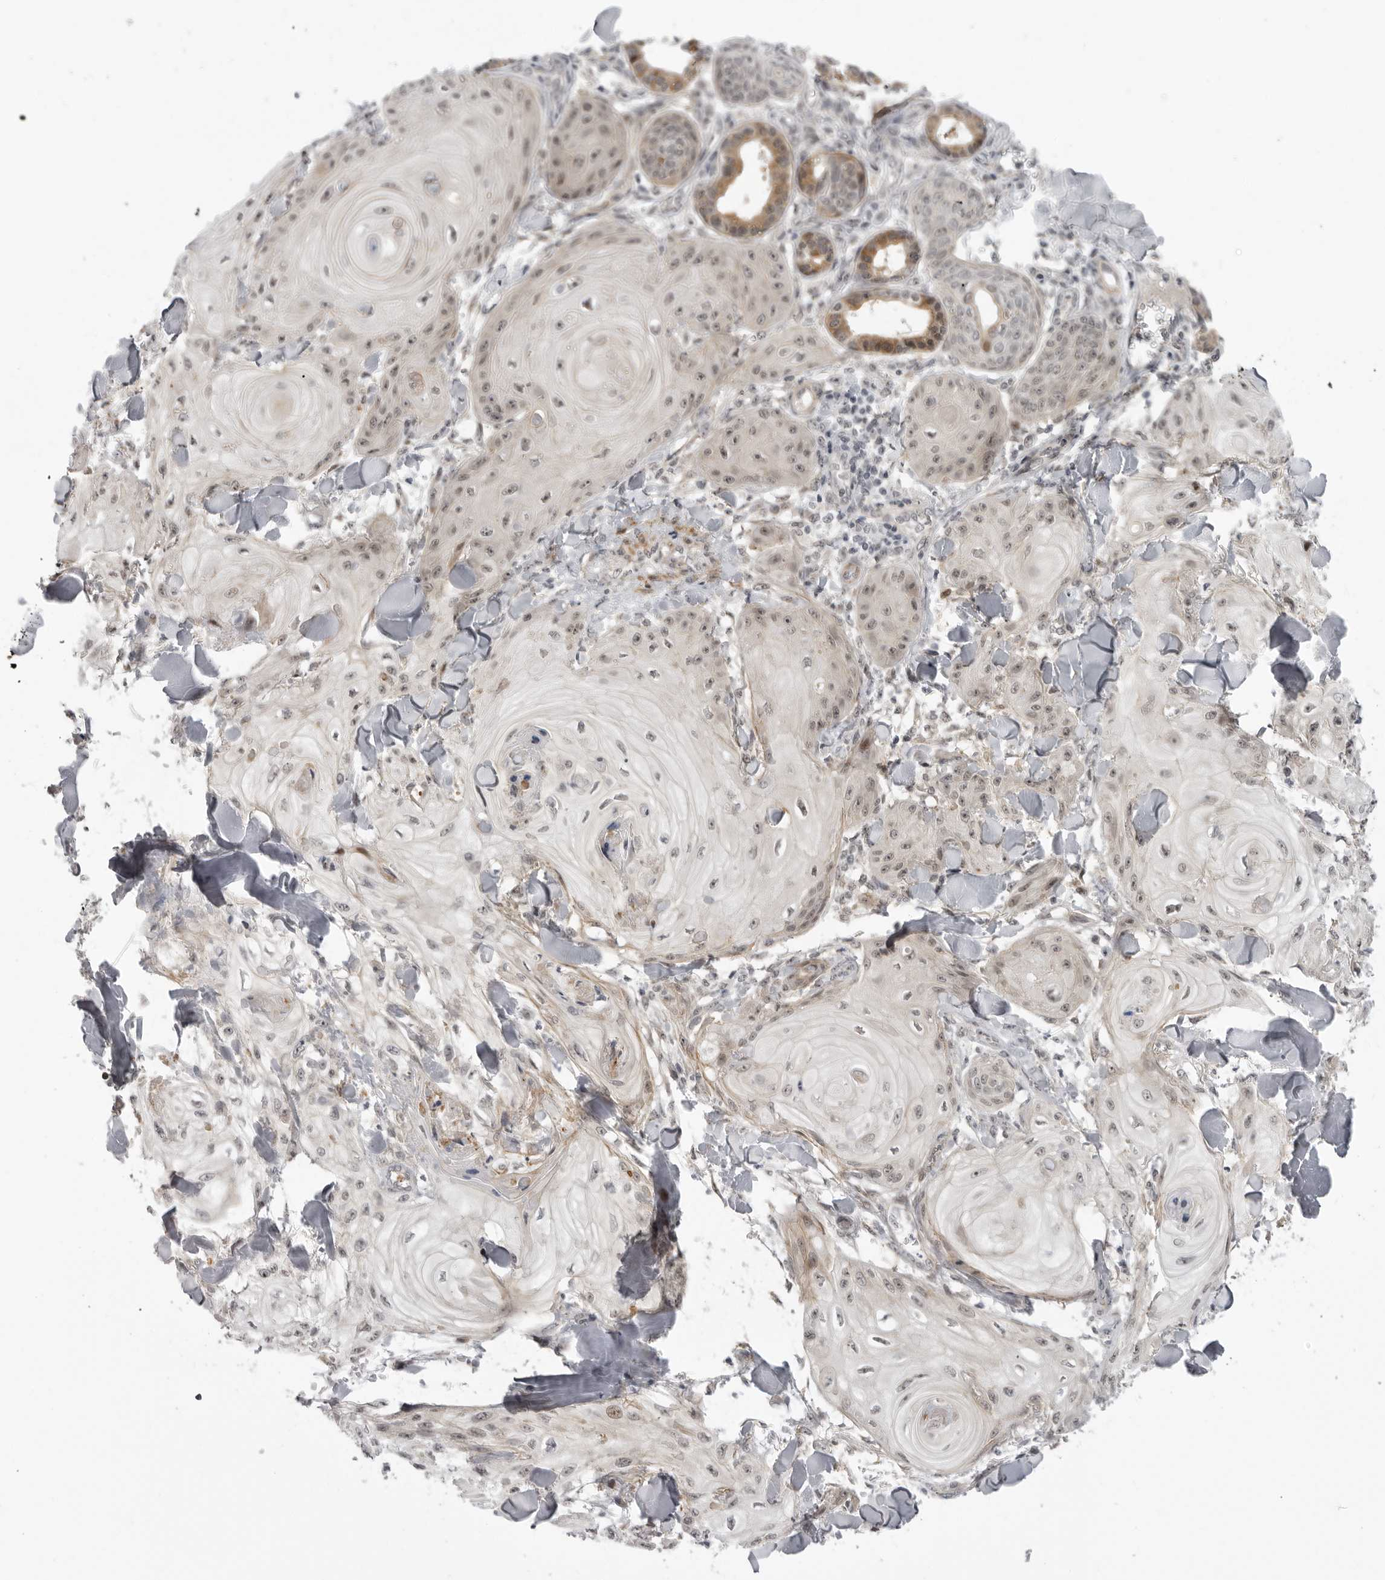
{"staining": {"intensity": "weak", "quantity": ">75%", "location": "nuclear"}, "tissue": "skin cancer", "cell_type": "Tumor cells", "image_type": "cancer", "snomed": [{"axis": "morphology", "description": "Squamous cell carcinoma, NOS"}, {"axis": "topography", "description": "Skin"}], "caption": "A micrograph of human skin cancer stained for a protein displays weak nuclear brown staining in tumor cells.", "gene": "ALPK2", "patient": {"sex": "male", "age": 74}}